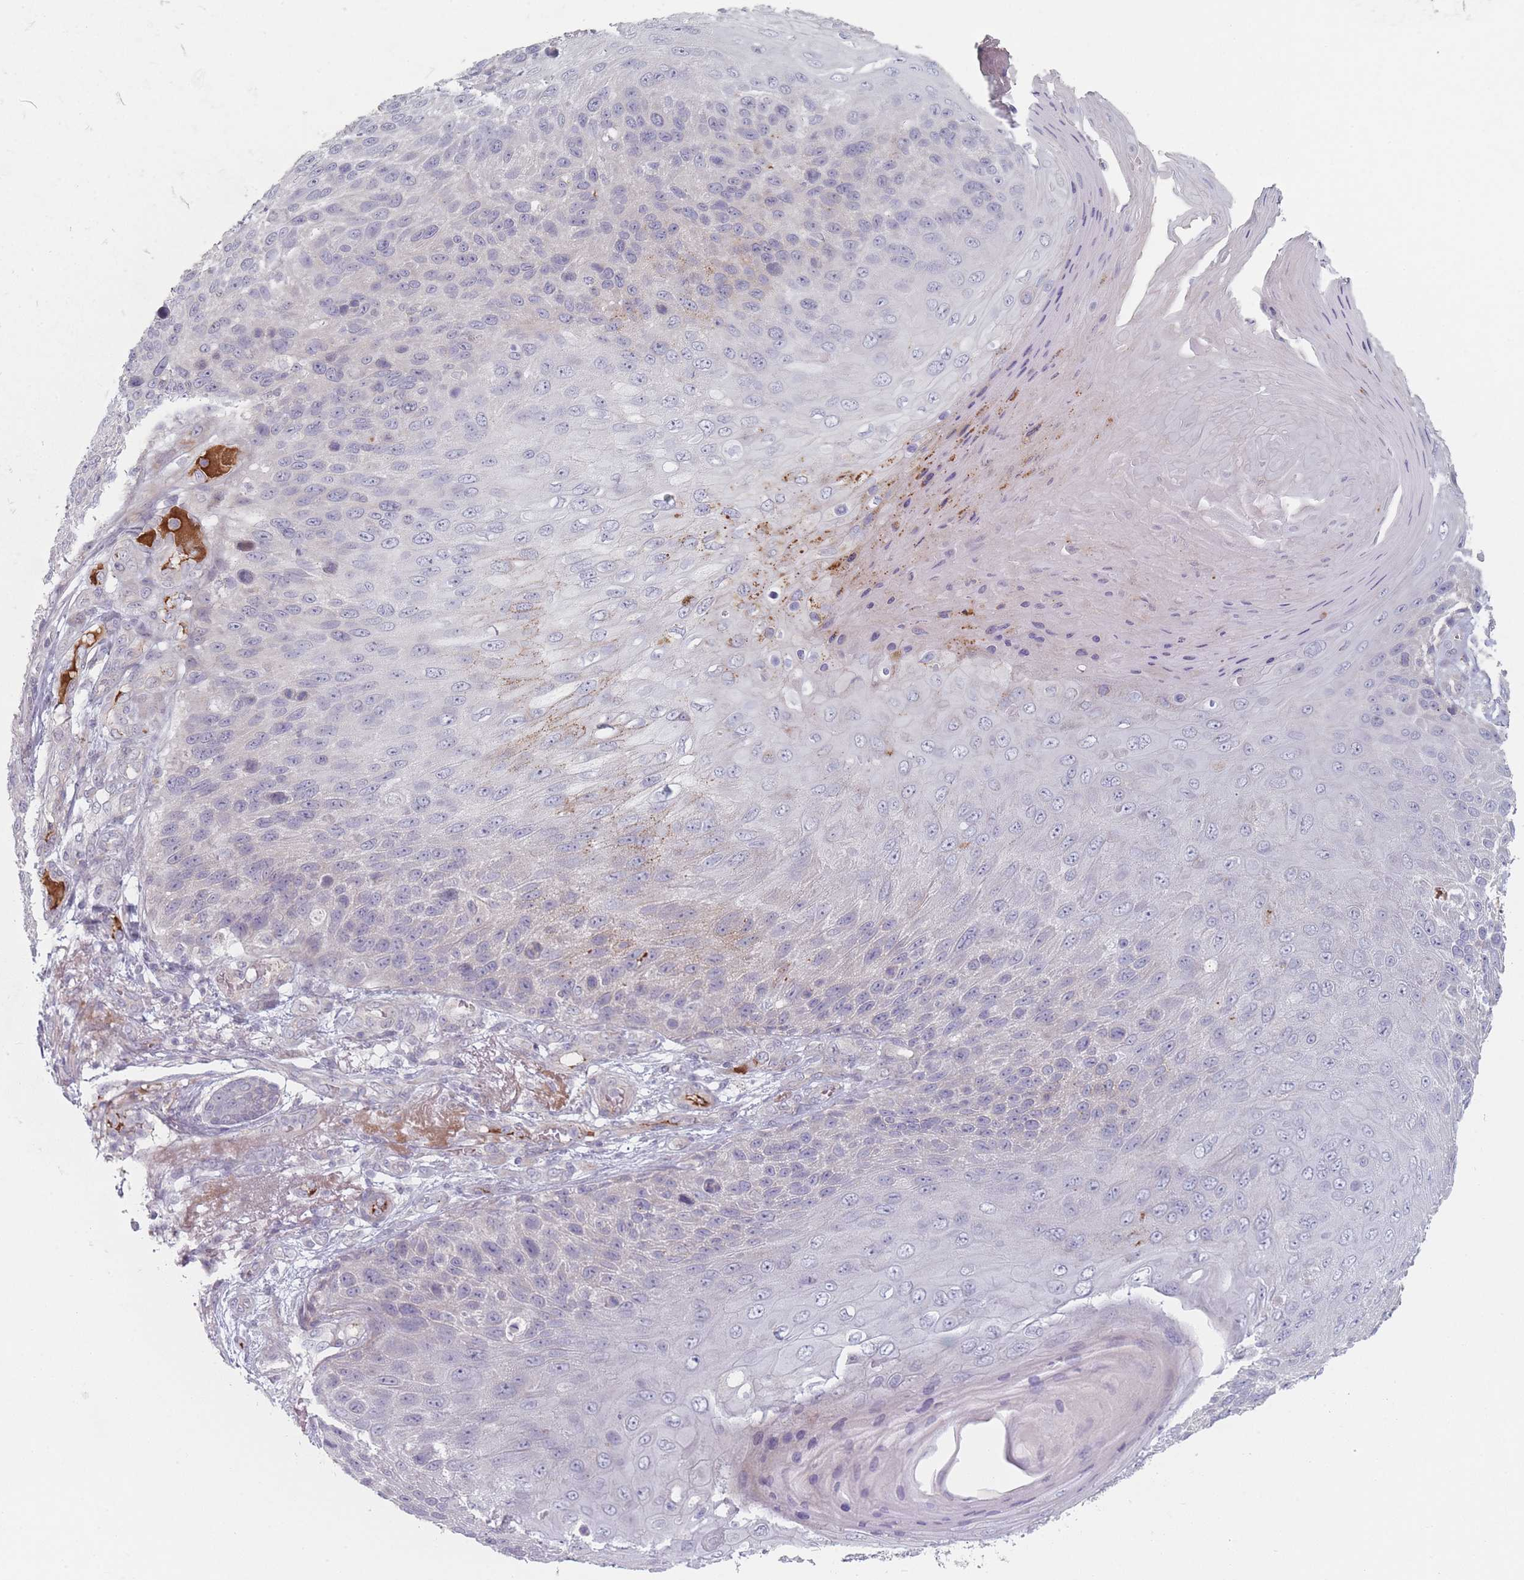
{"staining": {"intensity": "weak", "quantity": "<25%", "location": "cytoplasmic/membranous"}, "tissue": "skin cancer", "cell_type": "Tumor cells", "image_type": "cancer", "snomed": [{"axis": "morphology", "description": "Squamous cell carcinoma, NOS"}, {"axis": "topography", "description": "Skin"}], "caption": "Immunohistochemical staining of squamous cell carcinoma (skin) exhibits no significant expression in tumor cells.", "gene": "RNF4", "patient": {"sex": "female", "age": 88}}